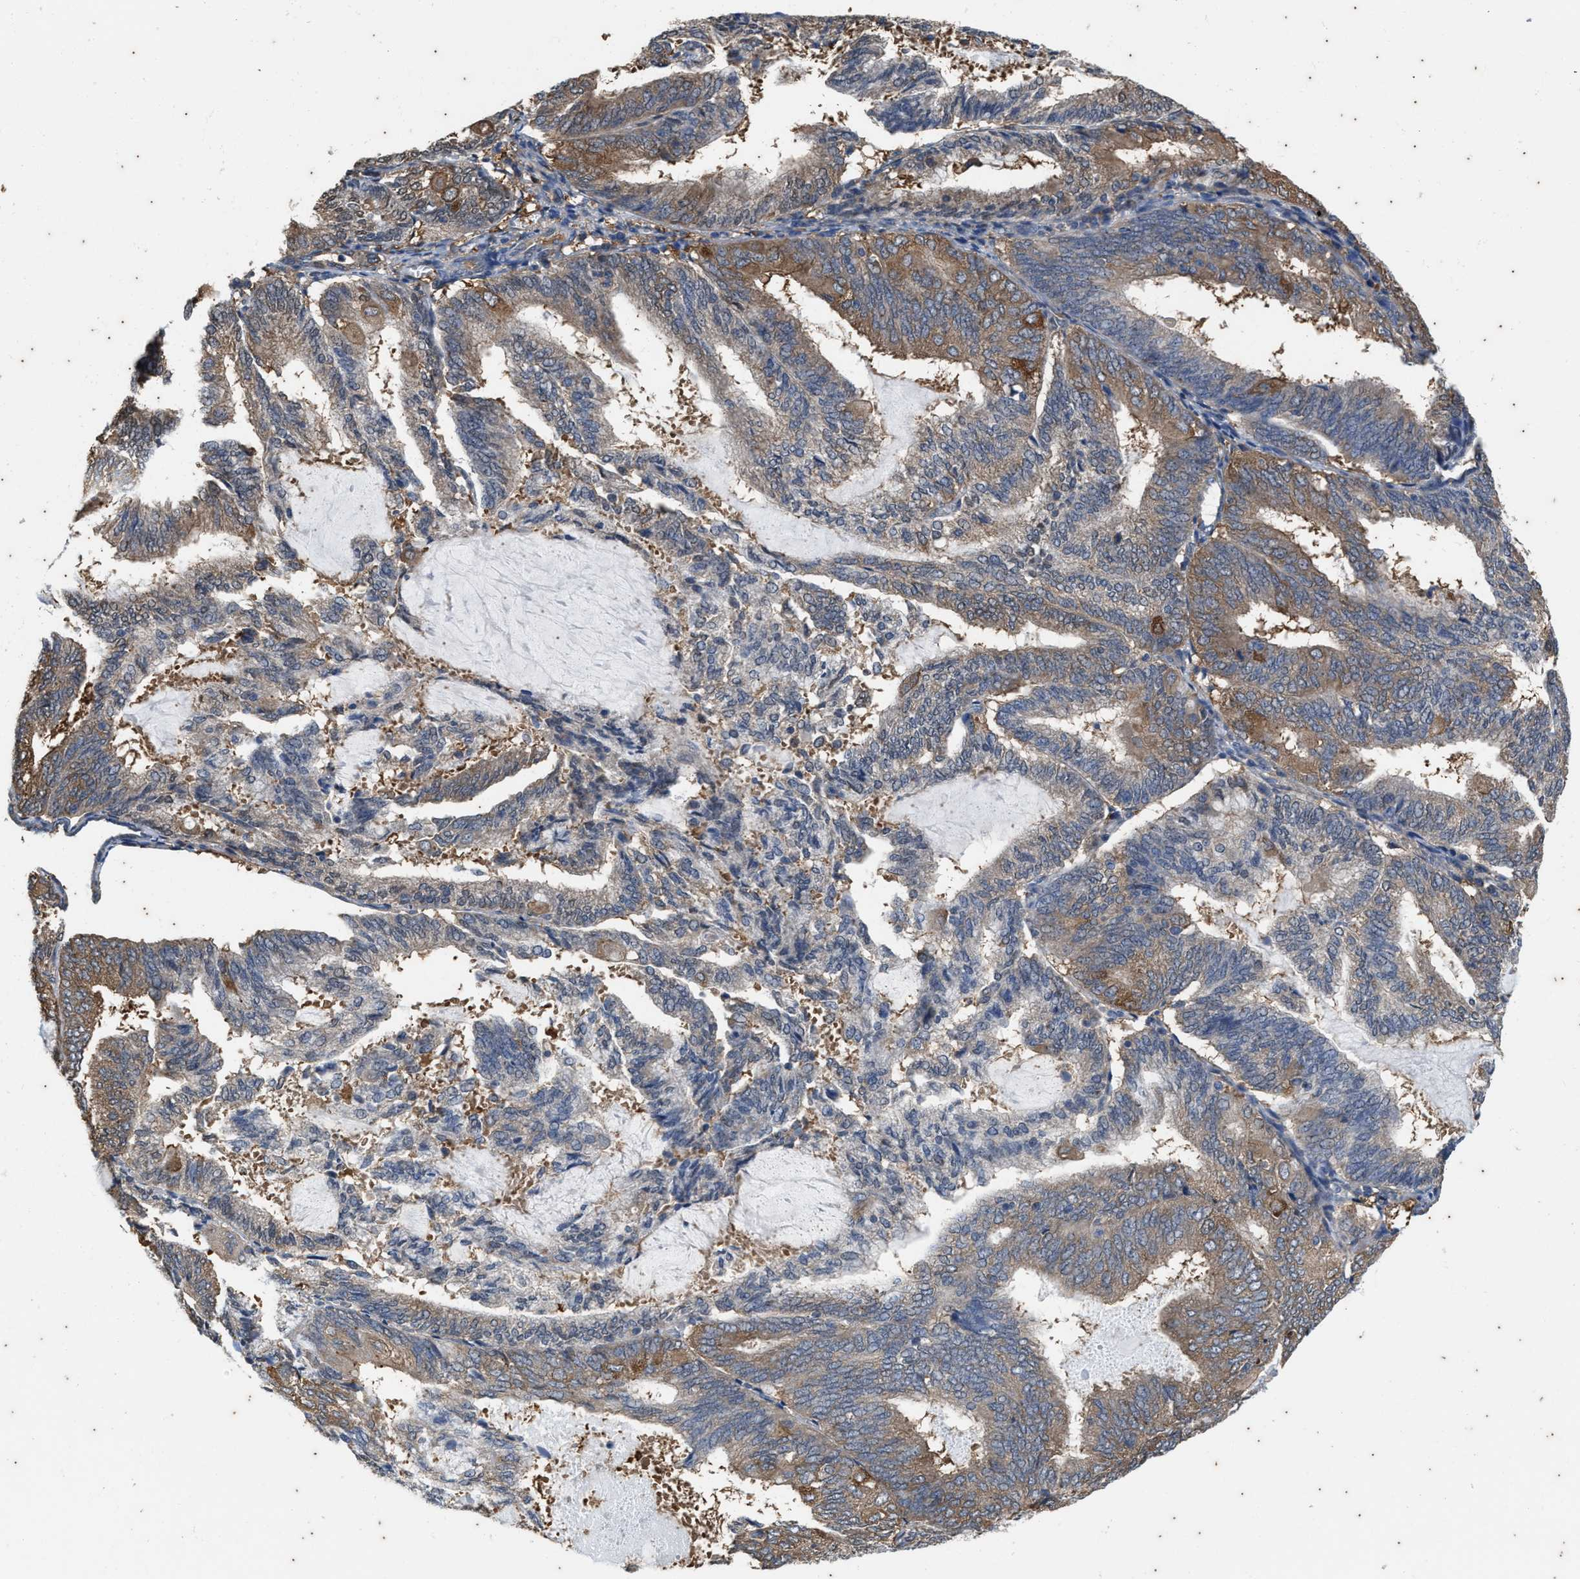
{"staining": {"intensity": "moderate", "quantity": ">75%", "location": "cytoplasmic/membranous"}, "tissue": "endometrial cancer", "cell_type": "Tumor cells", "image_type": "cancer", "snomed": [{"axis": "morphology", "description": "Adenocarcinoma, NOS"}, {"axis": "topography", "description": "Endometrium"}], "caption": "Moderate cytoplasmic/membranous staining is appreciated in about >75% of tumor cells in endometrial cancer.", "gene": "COX19", "patient": {"sex": "female", "age": 81}}